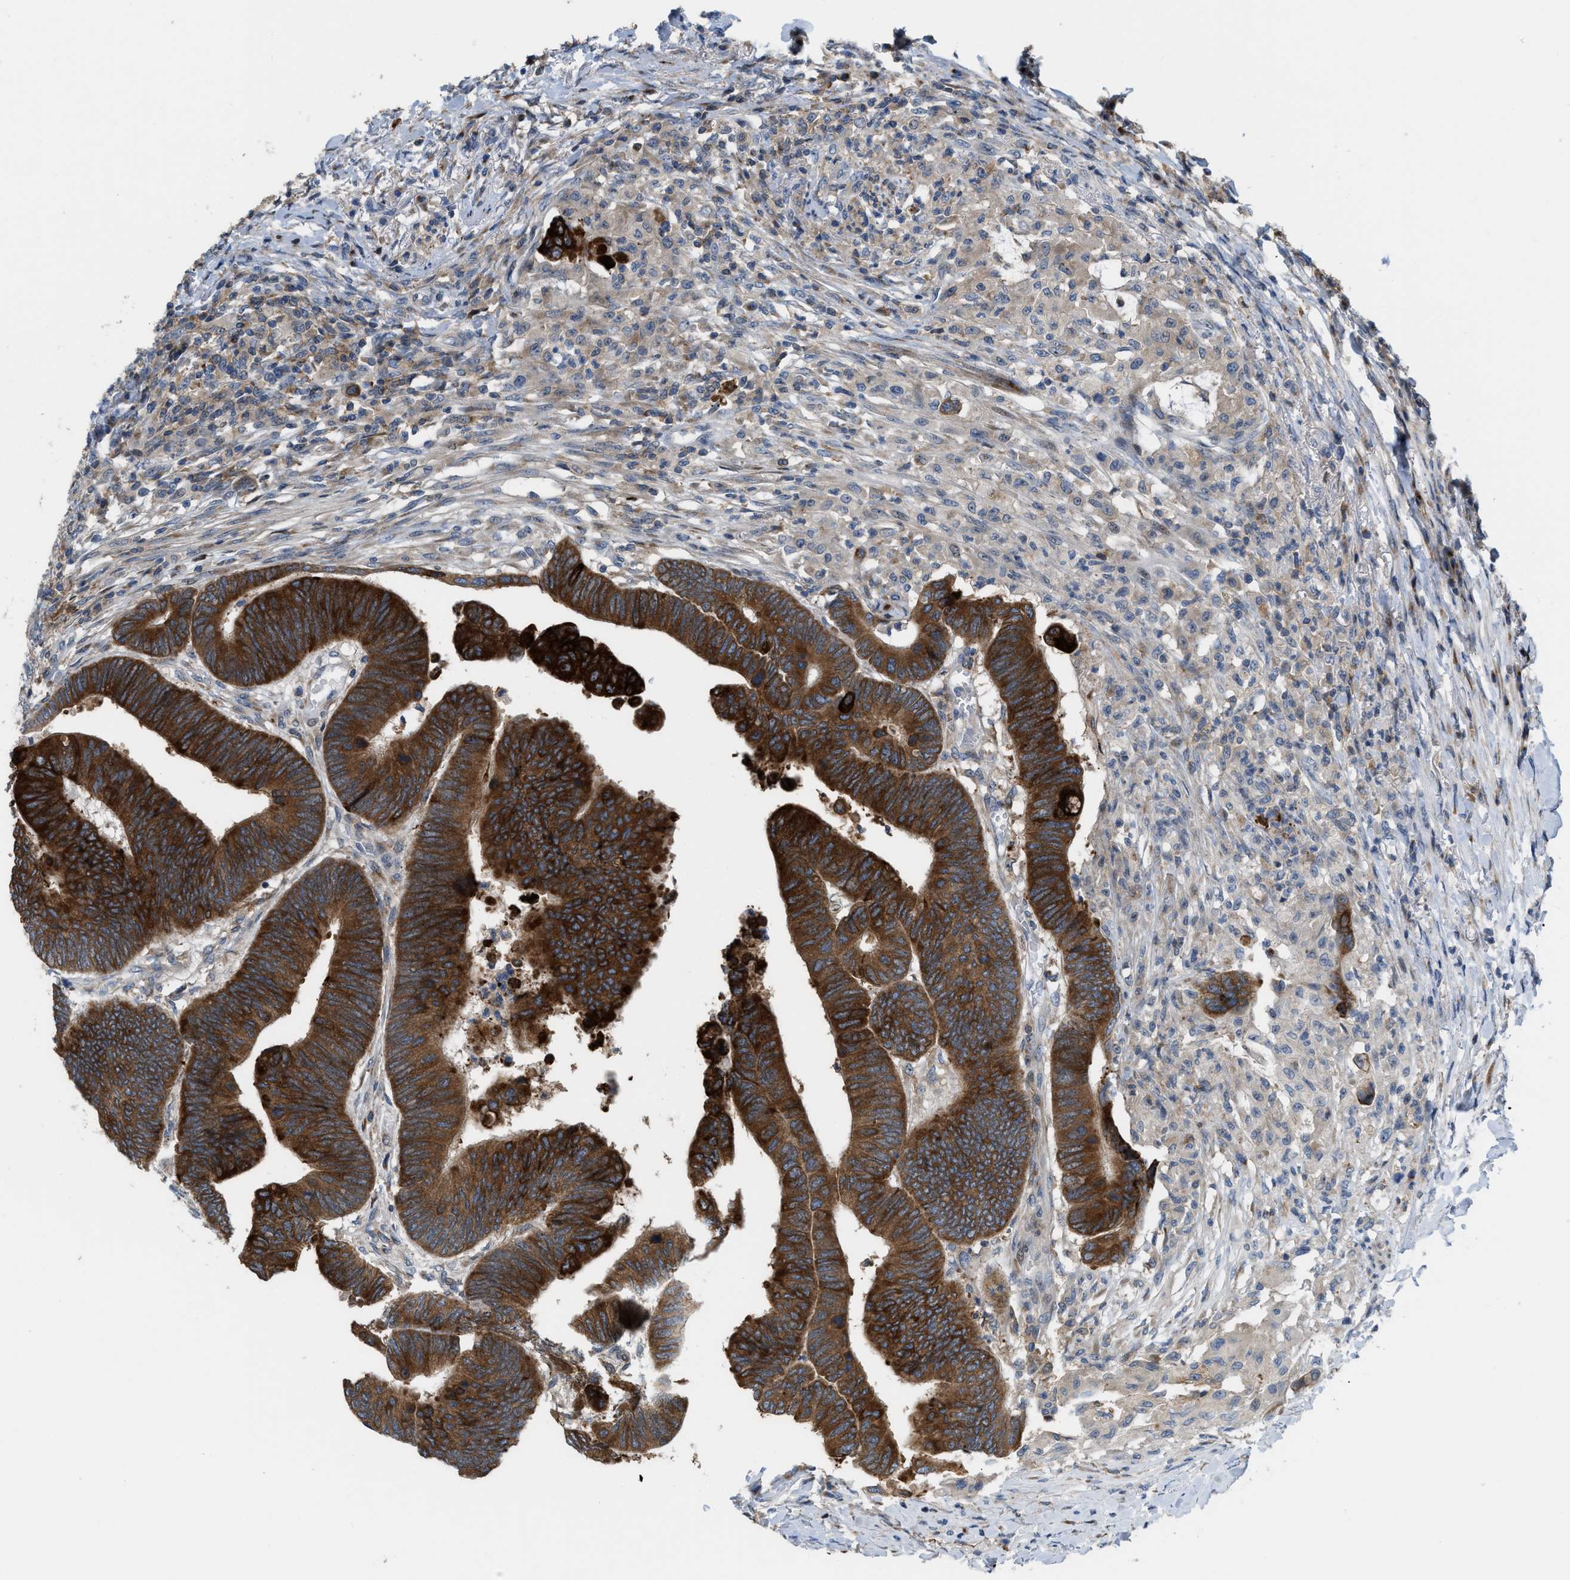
{"staining": {"intensity": "strong", "quantity": ">75%", "location": "cytoplasmic/membranous"}, "tissue": "colorectal cancer", "cell_type": "Tumor cells", "image_type": "cancer", "snomed": [{"axis": "morphology", "description": "Normal tissue, NOS"}, {"axis": "morphology", "description": "Adenocarcinoma, NOS"}, {"axis": "topography", "description": "Rectum"}, {"axis": "topography", "description": "Peripheral nerve tissue"}], "caption": "Brown immunohistochemical staining in colorectal adenocarcinoma shows strong cytoplasmic/membranous expression in about >75% of tumor cells.", "gene": "DIPK1A", "patient": {"sex": "male", "age": 92}}